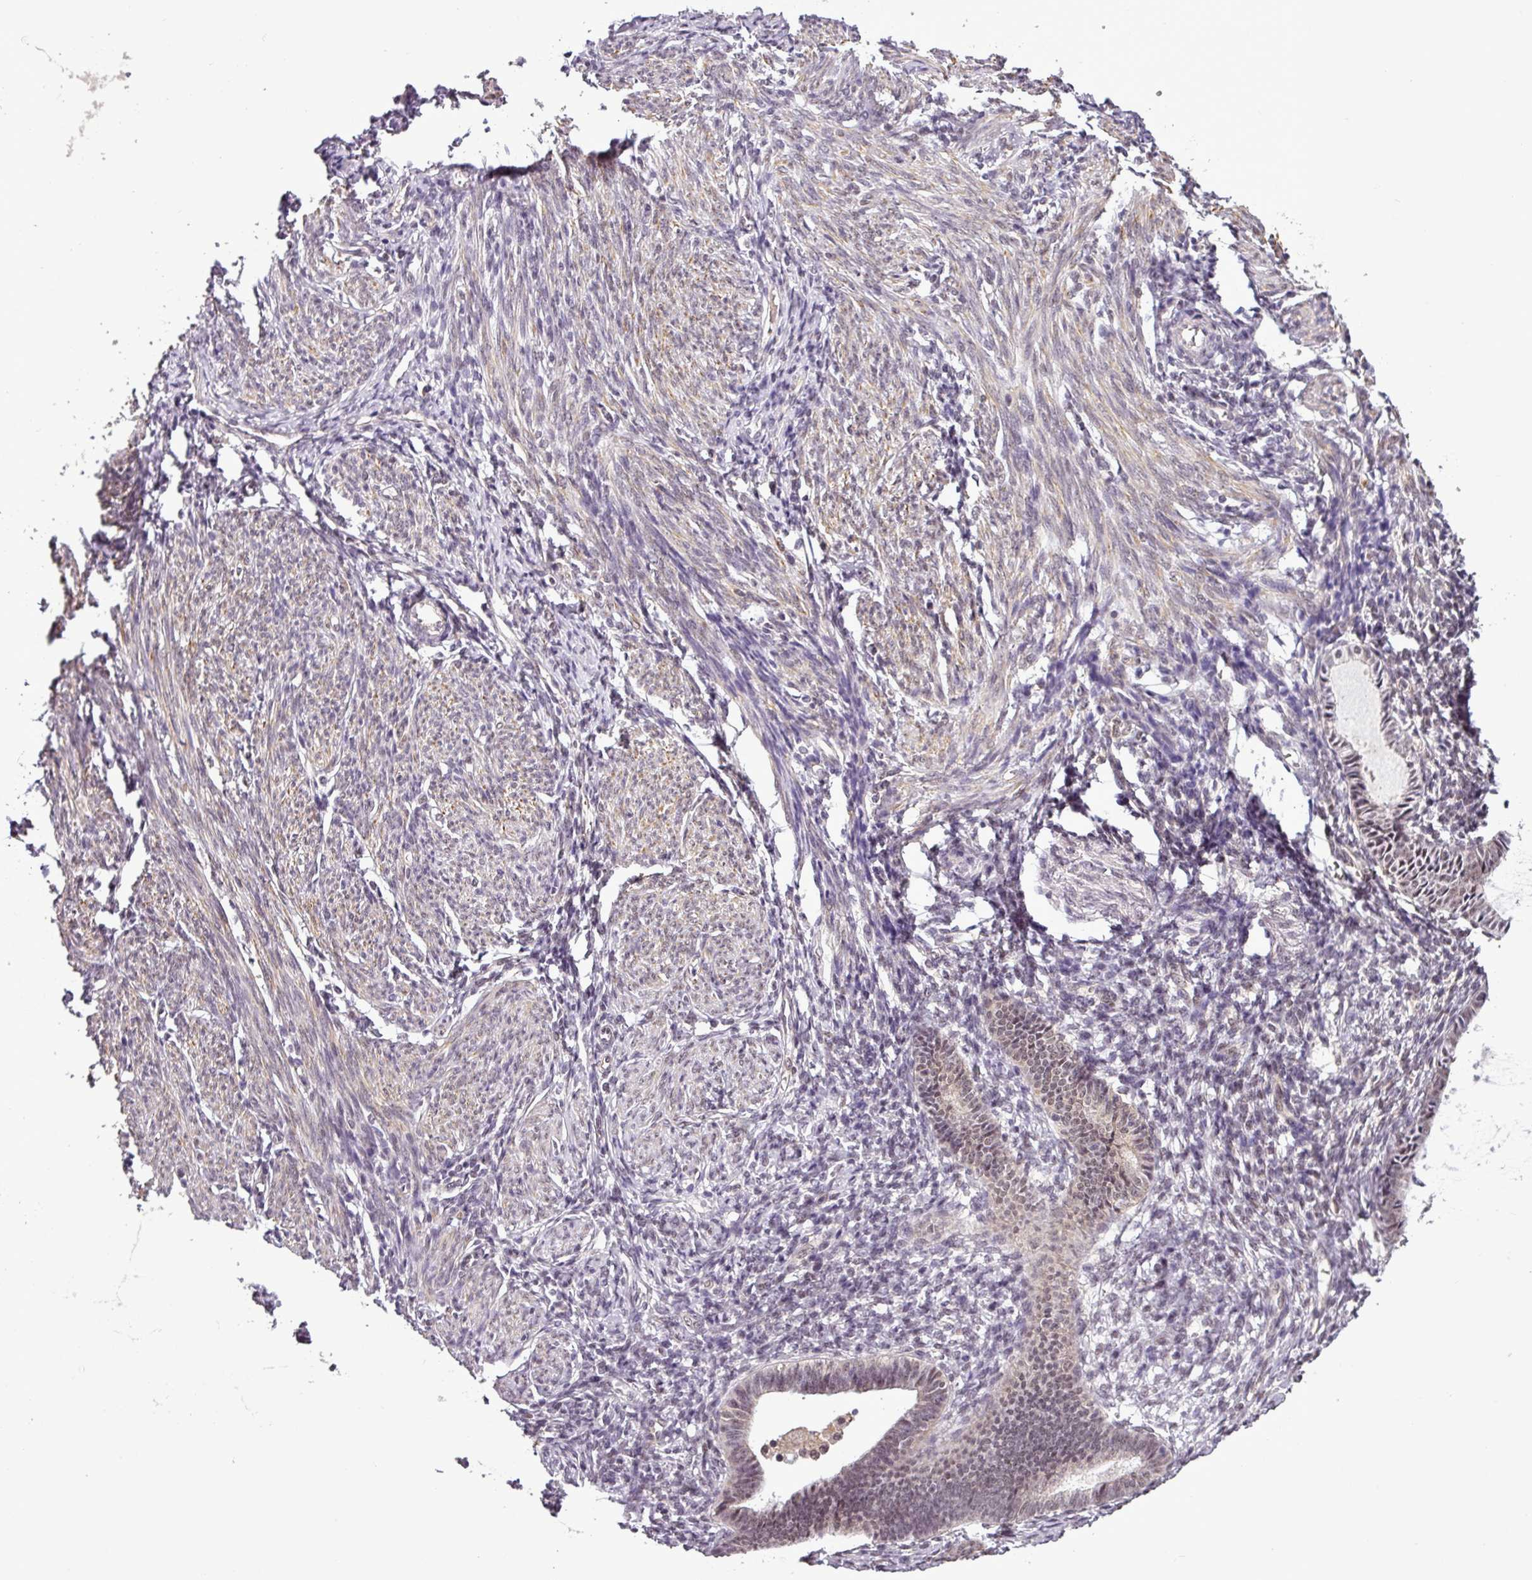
{"staining": {"intensity": "moderate", "quantity": ">75%", "location": "cytoplasmic/membranous,nuclear"}, "tissue": "endometrium", "cell_type": "Cells in endometrial stroma", "image_type": "normal", "snomed": [{"axis": "morphology", "description": "Normal tissue, NOS"}, {"axis": "morphology", "description": "Adenocarcinoma, NOS"}, {"axis": "topography", "description": "Endometrium"}], "caption": "A medium amount of moderate cytoplasmic/membranous,nuclear expression is appreciated in about >75% of cells in endometrial stroma in benign endometrium.", "gene": "MFHAS1", "patient": {"sex": "female", "age": 57}}